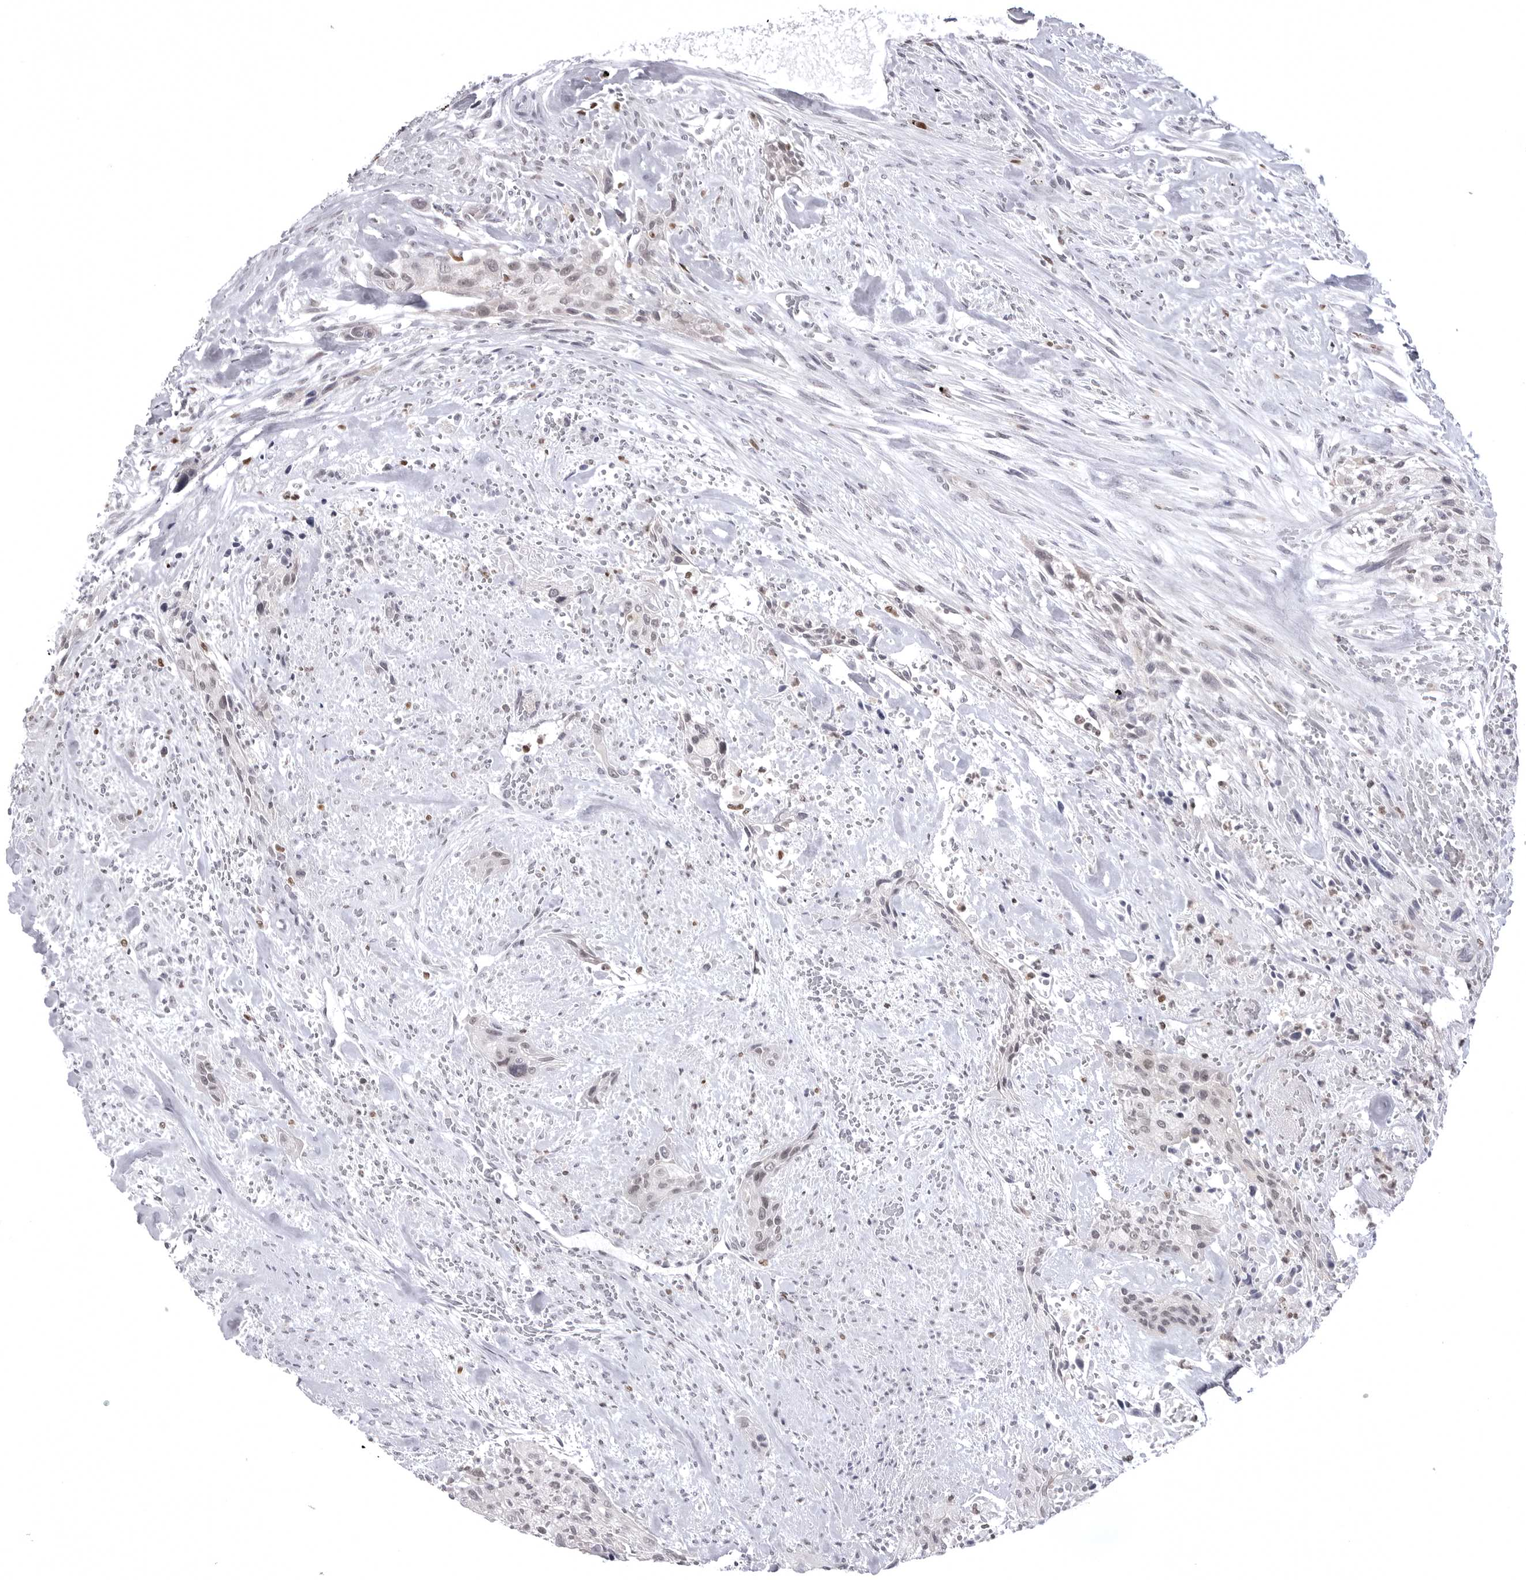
{"staining": {"intensity": "weak", "quantity": "<25%", "location": "nuclear"}, "tissue": "urothelial cancer", "cell_type": "Tumor cells", "image_type": "cancer", "snomed": [{"axis": "morphology", "description": "Urothelial carcinoma, High grade"}, {"axis": "topography", "description": "Urinary bladder"}], "caption": "A micrograph of human urothelial cancer is negative for staining in tumor cells.", "gene": "PTK2B", "patient": {"sex": "male", "age": 35}}